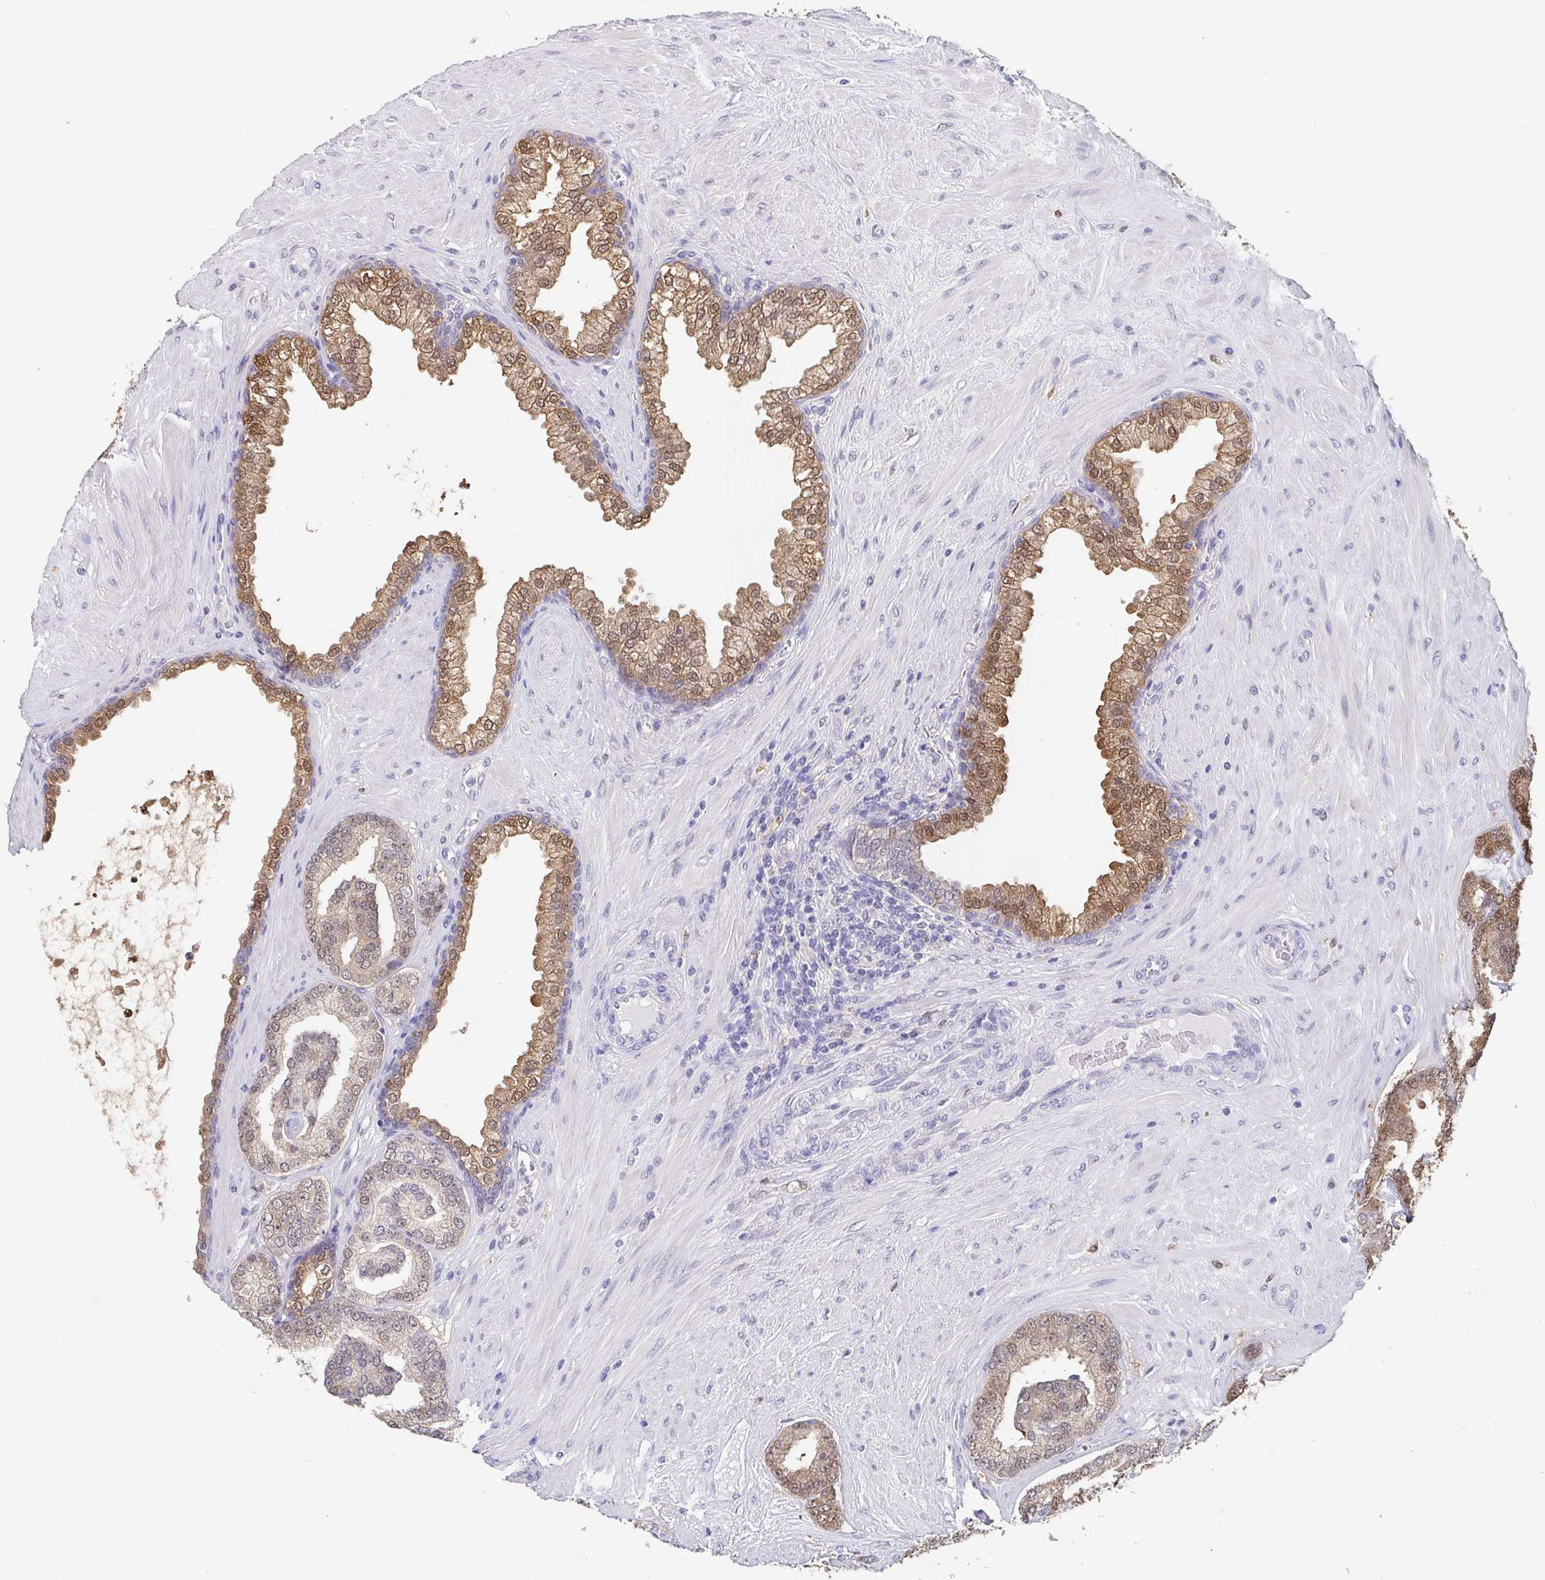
{"staining": {"intensity": "weak", "quantity": "25%-75%", "location": "cytoplasmic/membranous,nuclear"}, "tissue": "prostate cancer", "cell_type": "Tumor cells", "image_type": "cancer", "snomed": [{"axis": "morphology", "description": "Adenocarcinoma, High grade"}, {"axis": "topography", "description": "Prostate"}], "caption": "The micrograph reveals a brown stain indicating the presence of a protein in the cytoplasmic/membranous and nuclear of tumor cells in prostate cancer. (DAB (3,3'-diaminobenzidine) = brown stain, brightfield microscopy at high magnification).", "gene": "IDH1", "patient": {"sex": "male", "age": 62}}